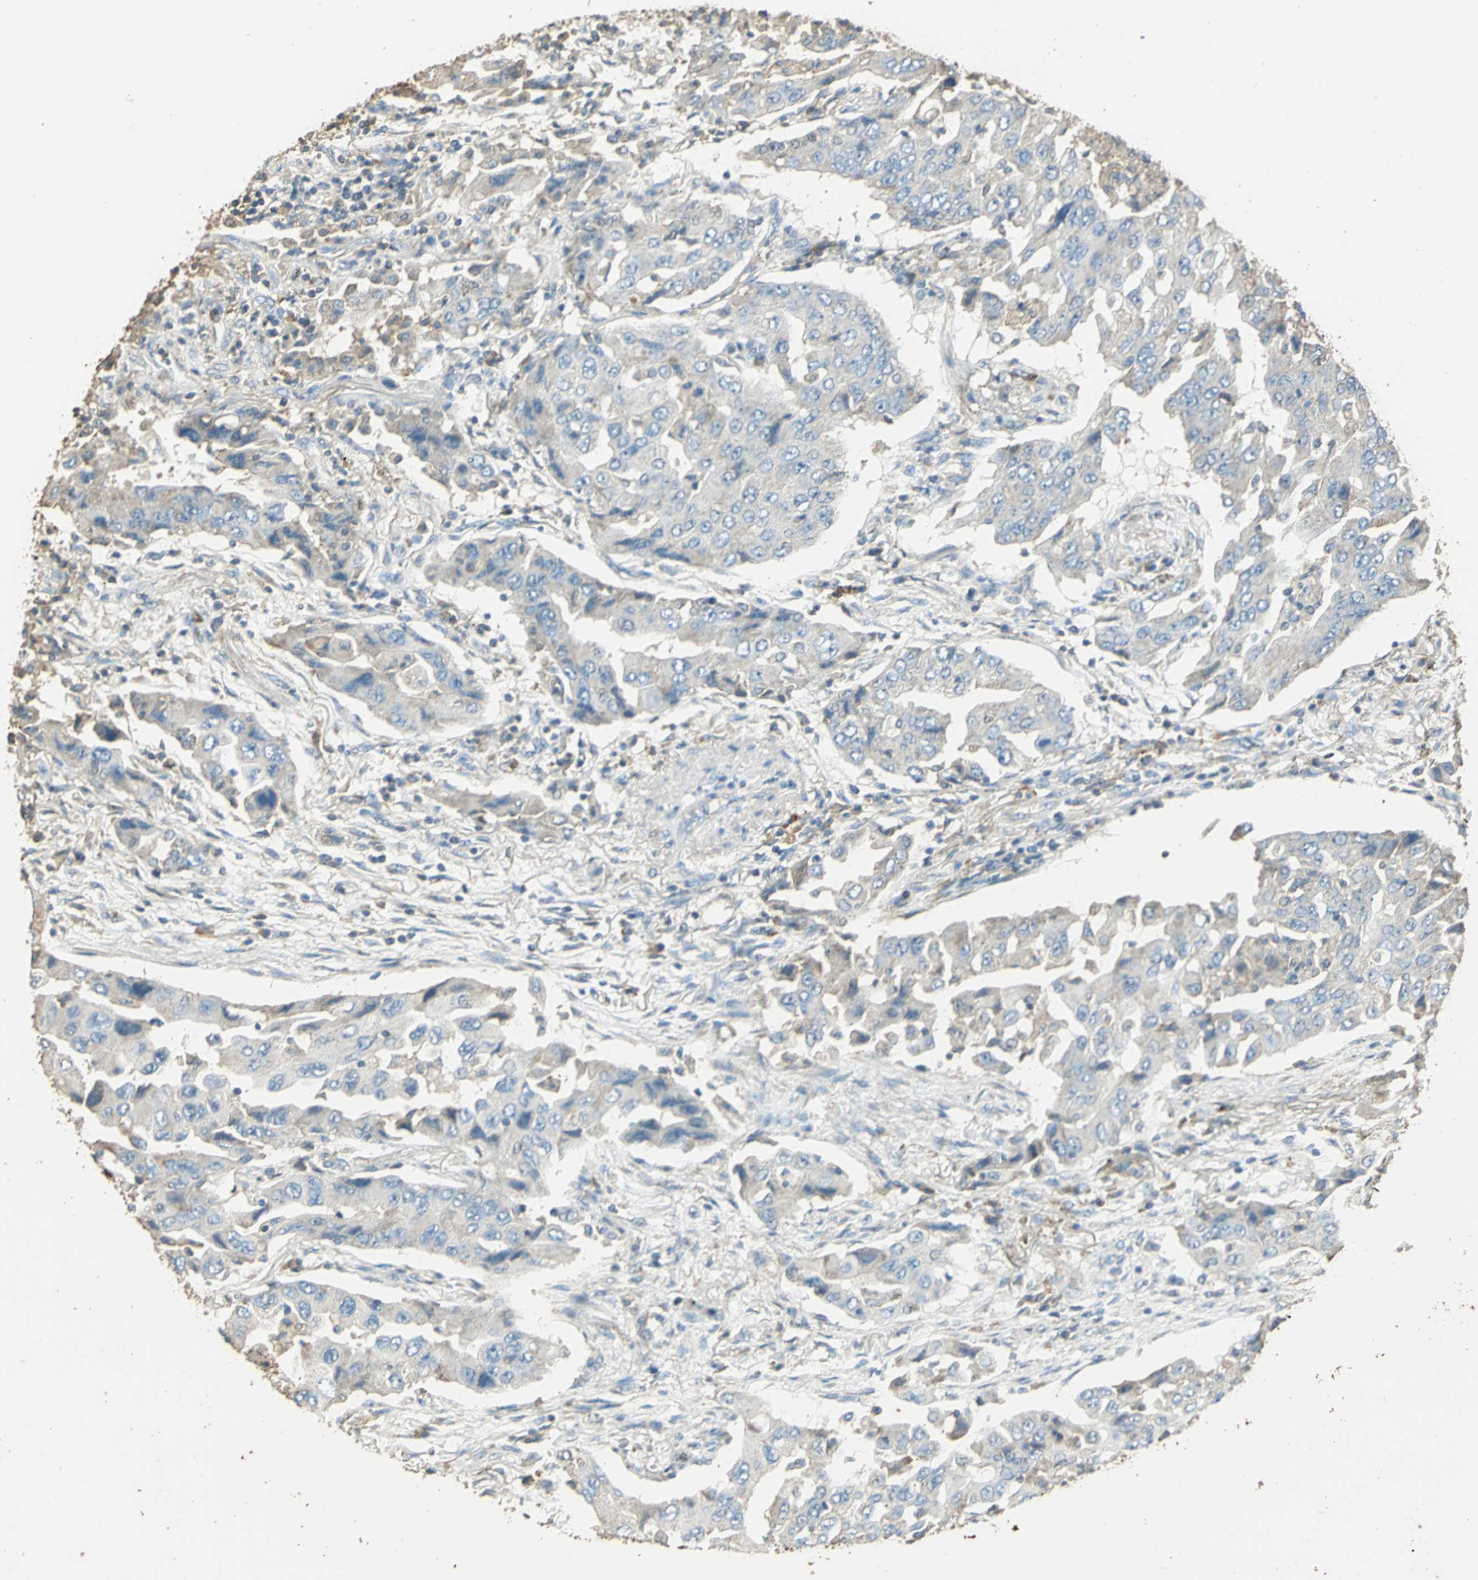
{"staining": {"intensity": "weak", "quantity": "<25%", "location": "cytoplasmic/membranous"}, "tissue": "lung cancer", "cell_type": "Tumor cells", "image_type": "cancer", "snomed": [{"axis": "morphology", "description": "Adenocarcinoma, NOS"}, {"axis": "topography", "description": "Lung"}], "caption": "Immunohistochemistry of adenocarcinoma (lung) displays no expression in tumor cells.", "gene": "TRAPPC2", "patient": {"sex": "female", "age": 65}}